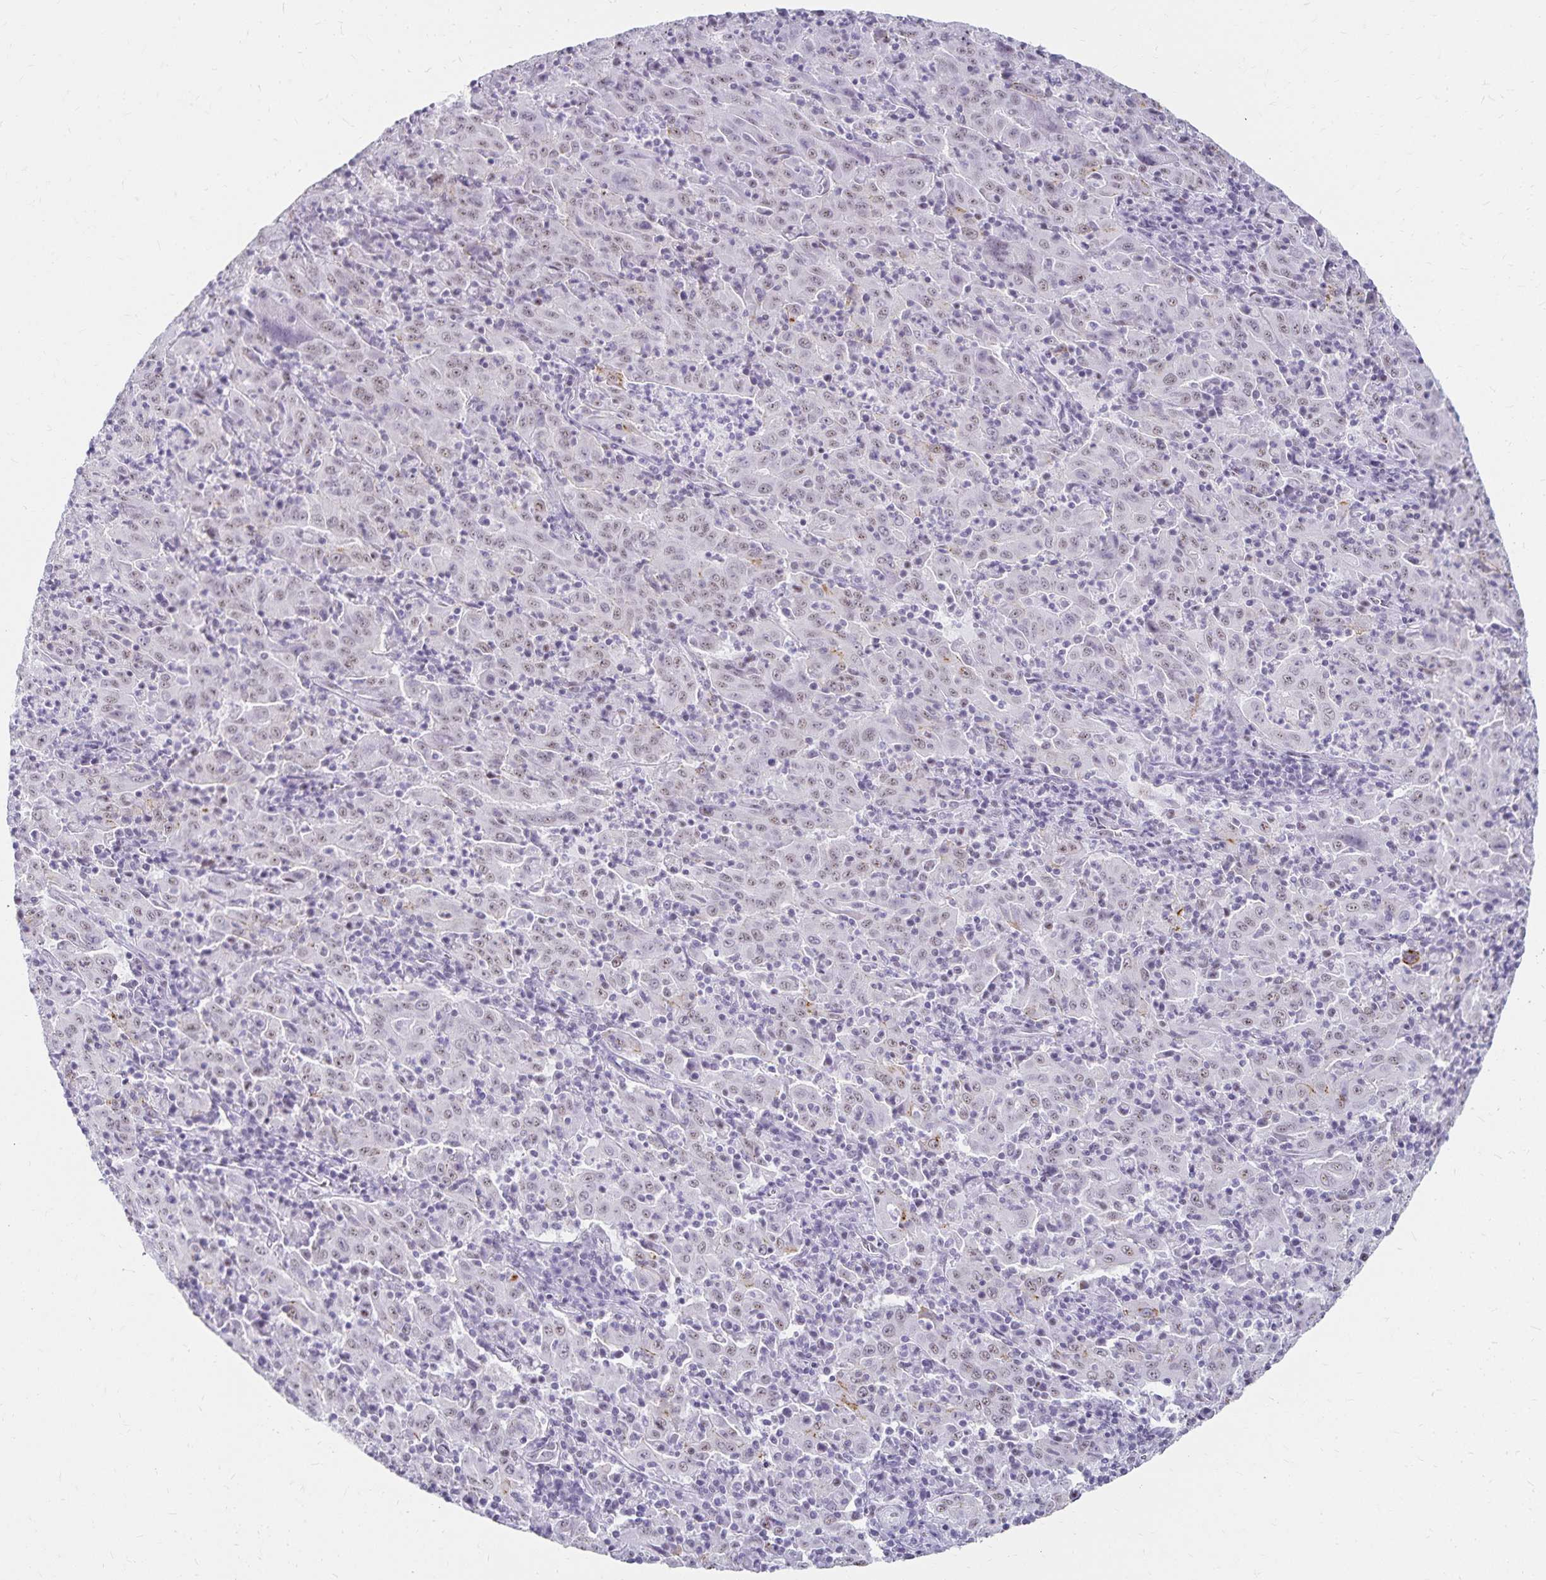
{"staining": {"intensity": "negative", "quantity": "none", "location": "none"}, "tissue": "pancreatic cancer", "cell_type": "Tumor cells", "image_type": "cancer", "snomed": [{"axis": "morphology", "description": "Adenocarcinoma, NOS"}, {"axis": "topography", "description": "Pancreas"}], "caption": "This photomicrograph is of pancreatic cancer (adenocarcinoma) stained with immunohistochemistry (IHC) to label a protein in brown with the nuclei are counter-stained blue. There is no staining in tumor cells. (DAB (3,3'-diaminobenzidine) immunohistochemistry visualized using brightfield microscopy, high magnification).", "gene": "C20orf85", "patient": {"sex": "male", "age": 63}}